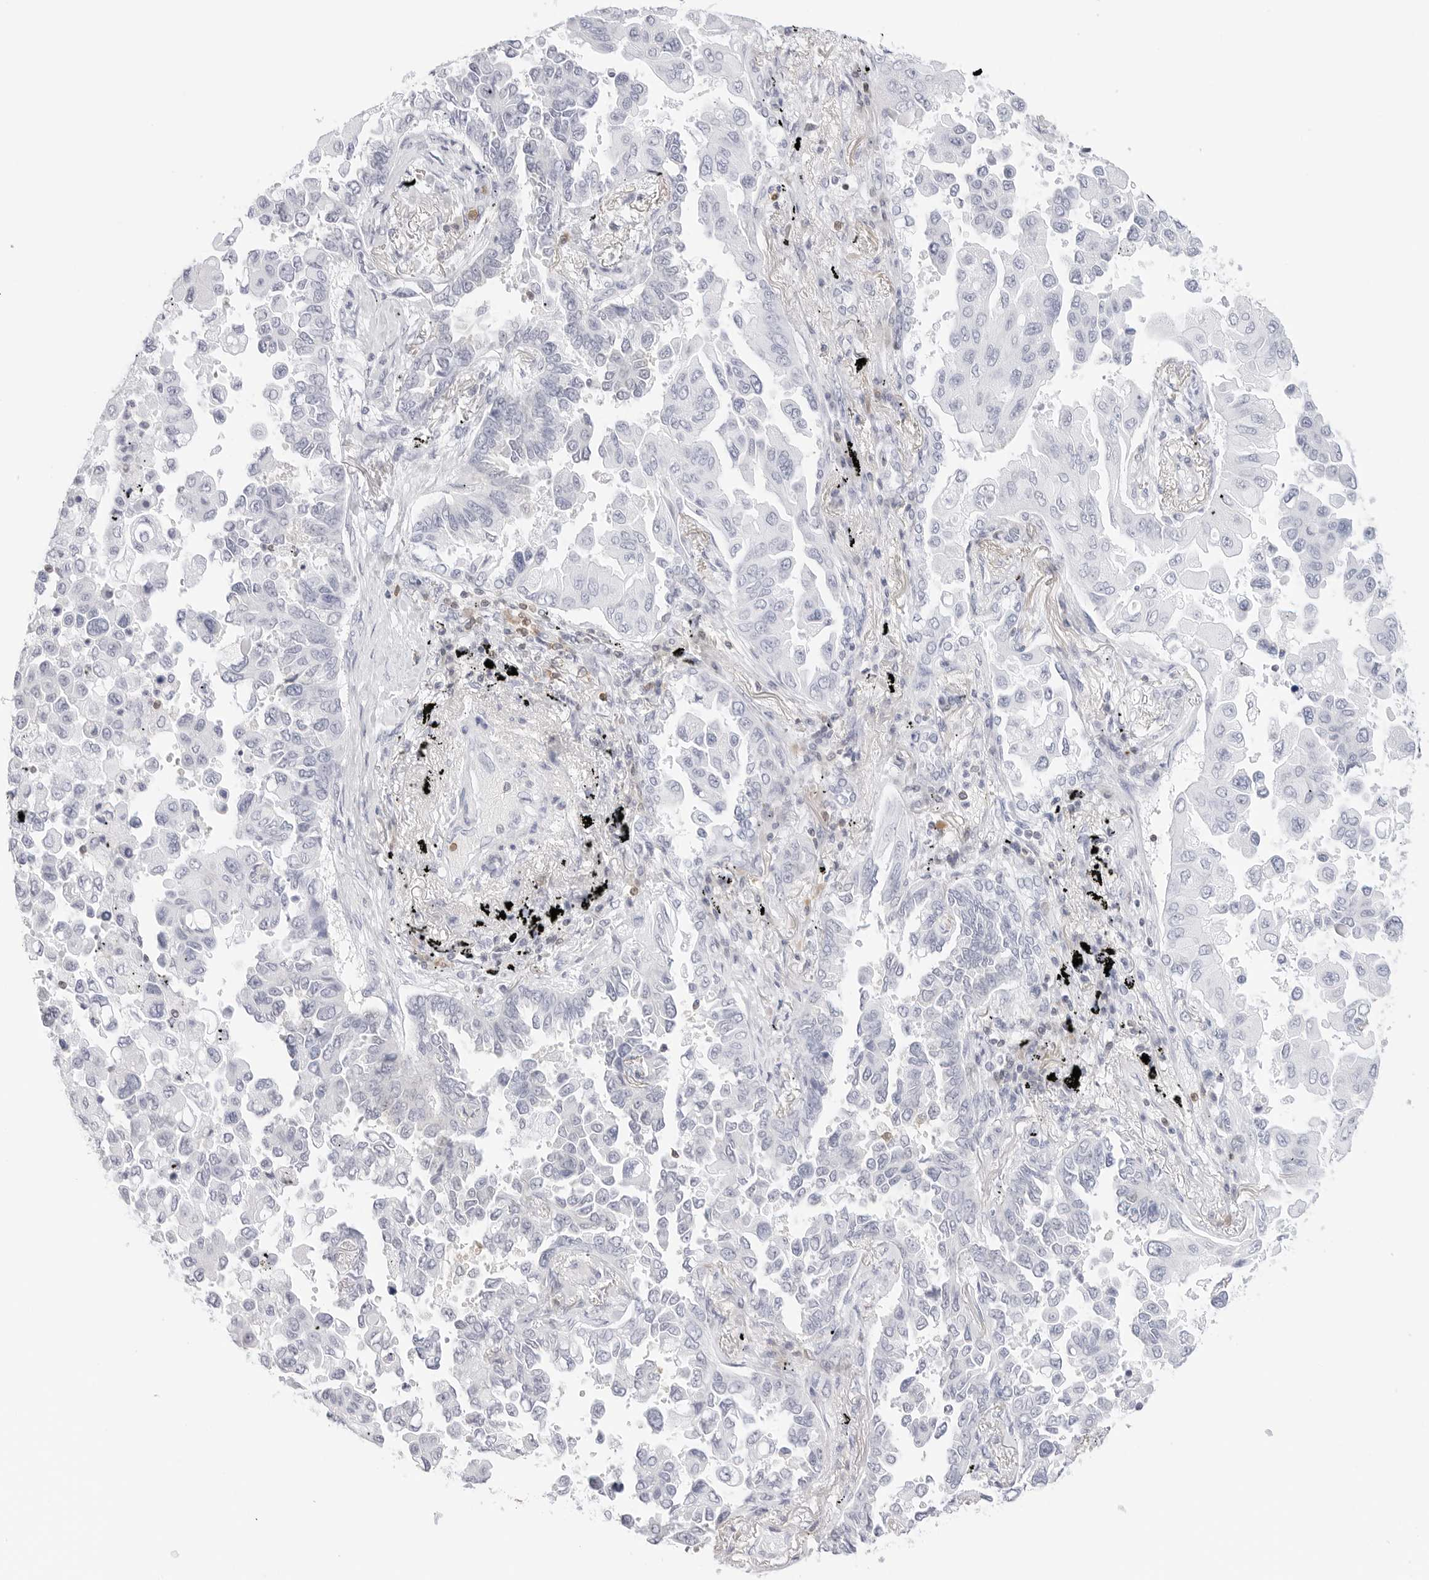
{"staining": {"intensity": "negative", "quantity": "none", "location": "none"}, "tissue": "lung cancer", "cell_type": "Tumor cells", "image_type": "cancer", "snomed": [{"axis": "morphology", "description": "Adenocarcinoma, NOS"}, {"axis": "topography", "description": "Lung"}], "caption": "IHC image of human lung cancer (adenocarcinoma) stained for a protein (brown), which reveals no positivity in tumor cells.", "gene": "SLC9A3R1", "patient": {"sex": "female", "age": 67}}